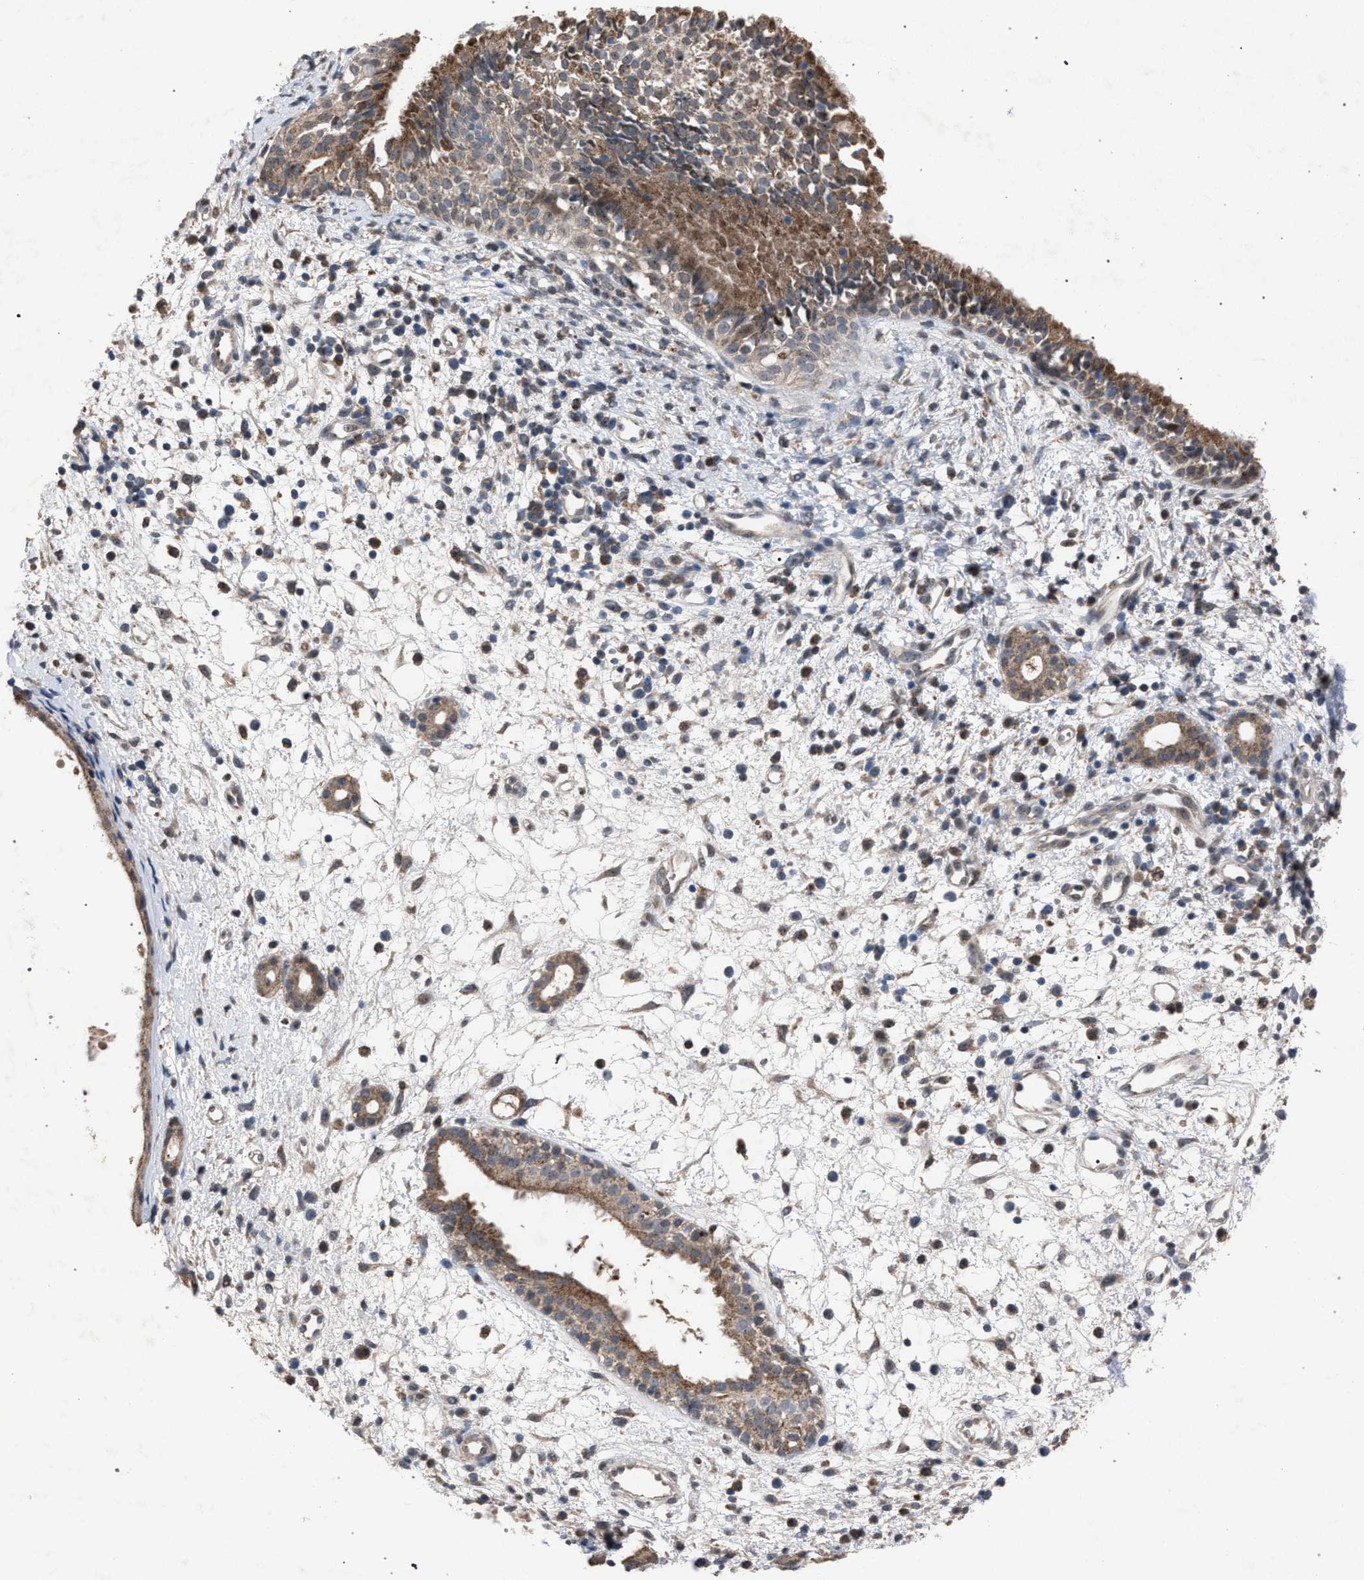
{"staining": {"intensity": "moderate", "quantity": ">75%", "location": "cytoplasmic/membranous"}, "tissue": "nasopharynx", "cell_type": "Respiratory epithelial cells", "image_type": "normal", "snomed": [{"axis": "morphology", "description": "Normal tissue, NOS"}, {"axis": "topography", "description": "Nasopharynx"}], "caption": "Respiratory epithelial cells reveal medium levels of moderate cytoplasmic/membranous staining in approximately >75% of cells in benign nasopharynx. The staining is performed using DAB (3,3'-diaminobenzidine) brown chromogen to label protein expression. The nuclei are counter-stained blue using hematoxylin.", "gene": "HSD17B4", "patient": {"sex": "male", "age": 22}}